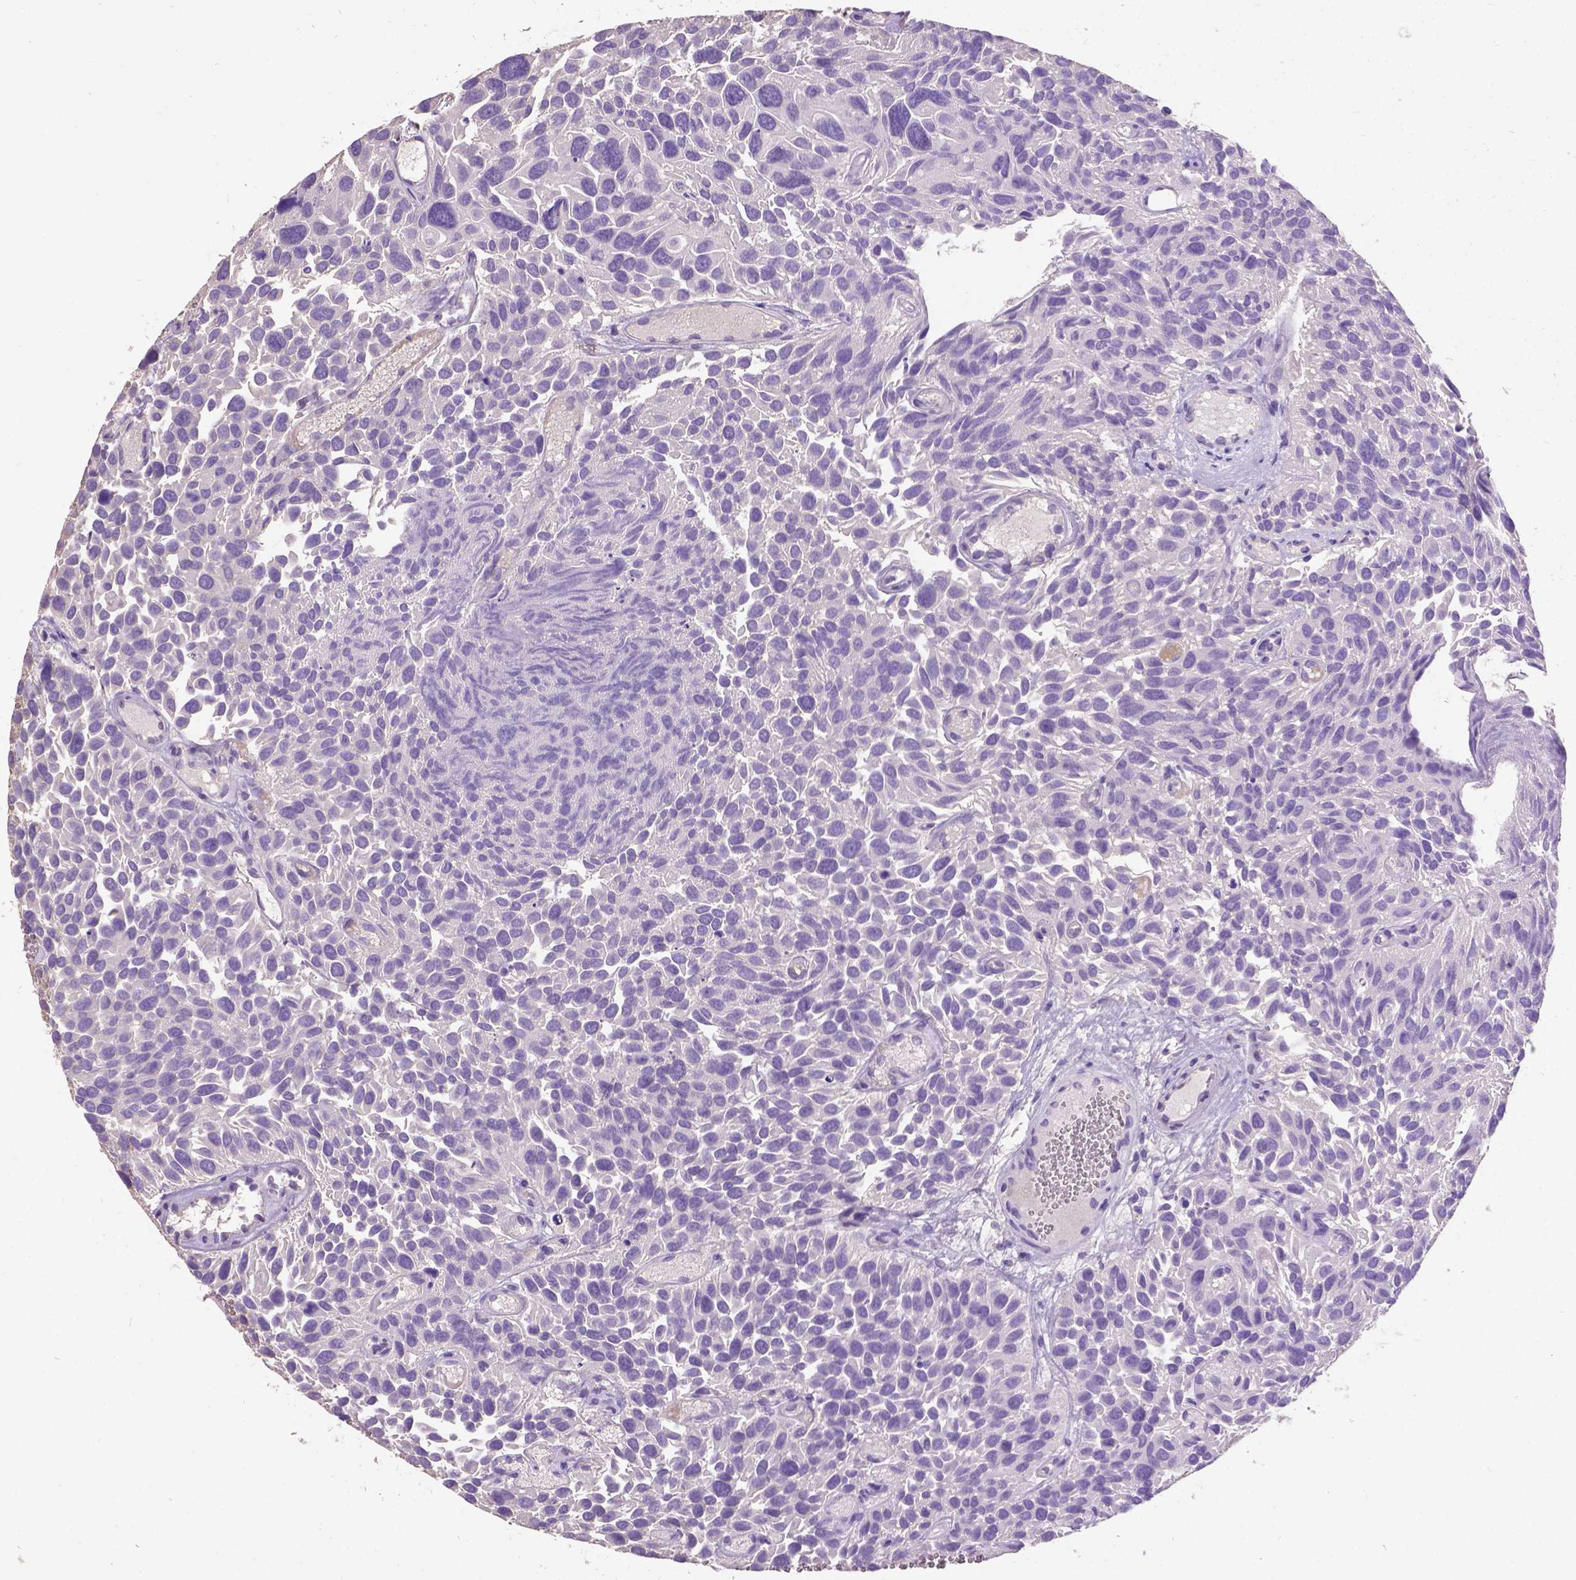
{"staining": {"intensity": "negative", "quantity": "none", "location": "none"}, "tissue": "urothelial cancer", "cell_type": "Tumor cells", "image_type": "cancer", "snomed": [{"axis": "morphology", "description": "Urothelial carcinoma, Low grade"}, {"axis": "topography", "description": "Urinary bladder"}], "caption": "Immunohistochemistry photomicrograph of neoplastic tissue: human urothelial carcinoma (low-grade) stained with DAB shows no significant protein positivity in tumor cells. (Brightfield microscopy of DAB immunohistochemistry (IHC) at high magnification).", "gene": "DQX1", "patient": {"sex": "female", "age": 69}}